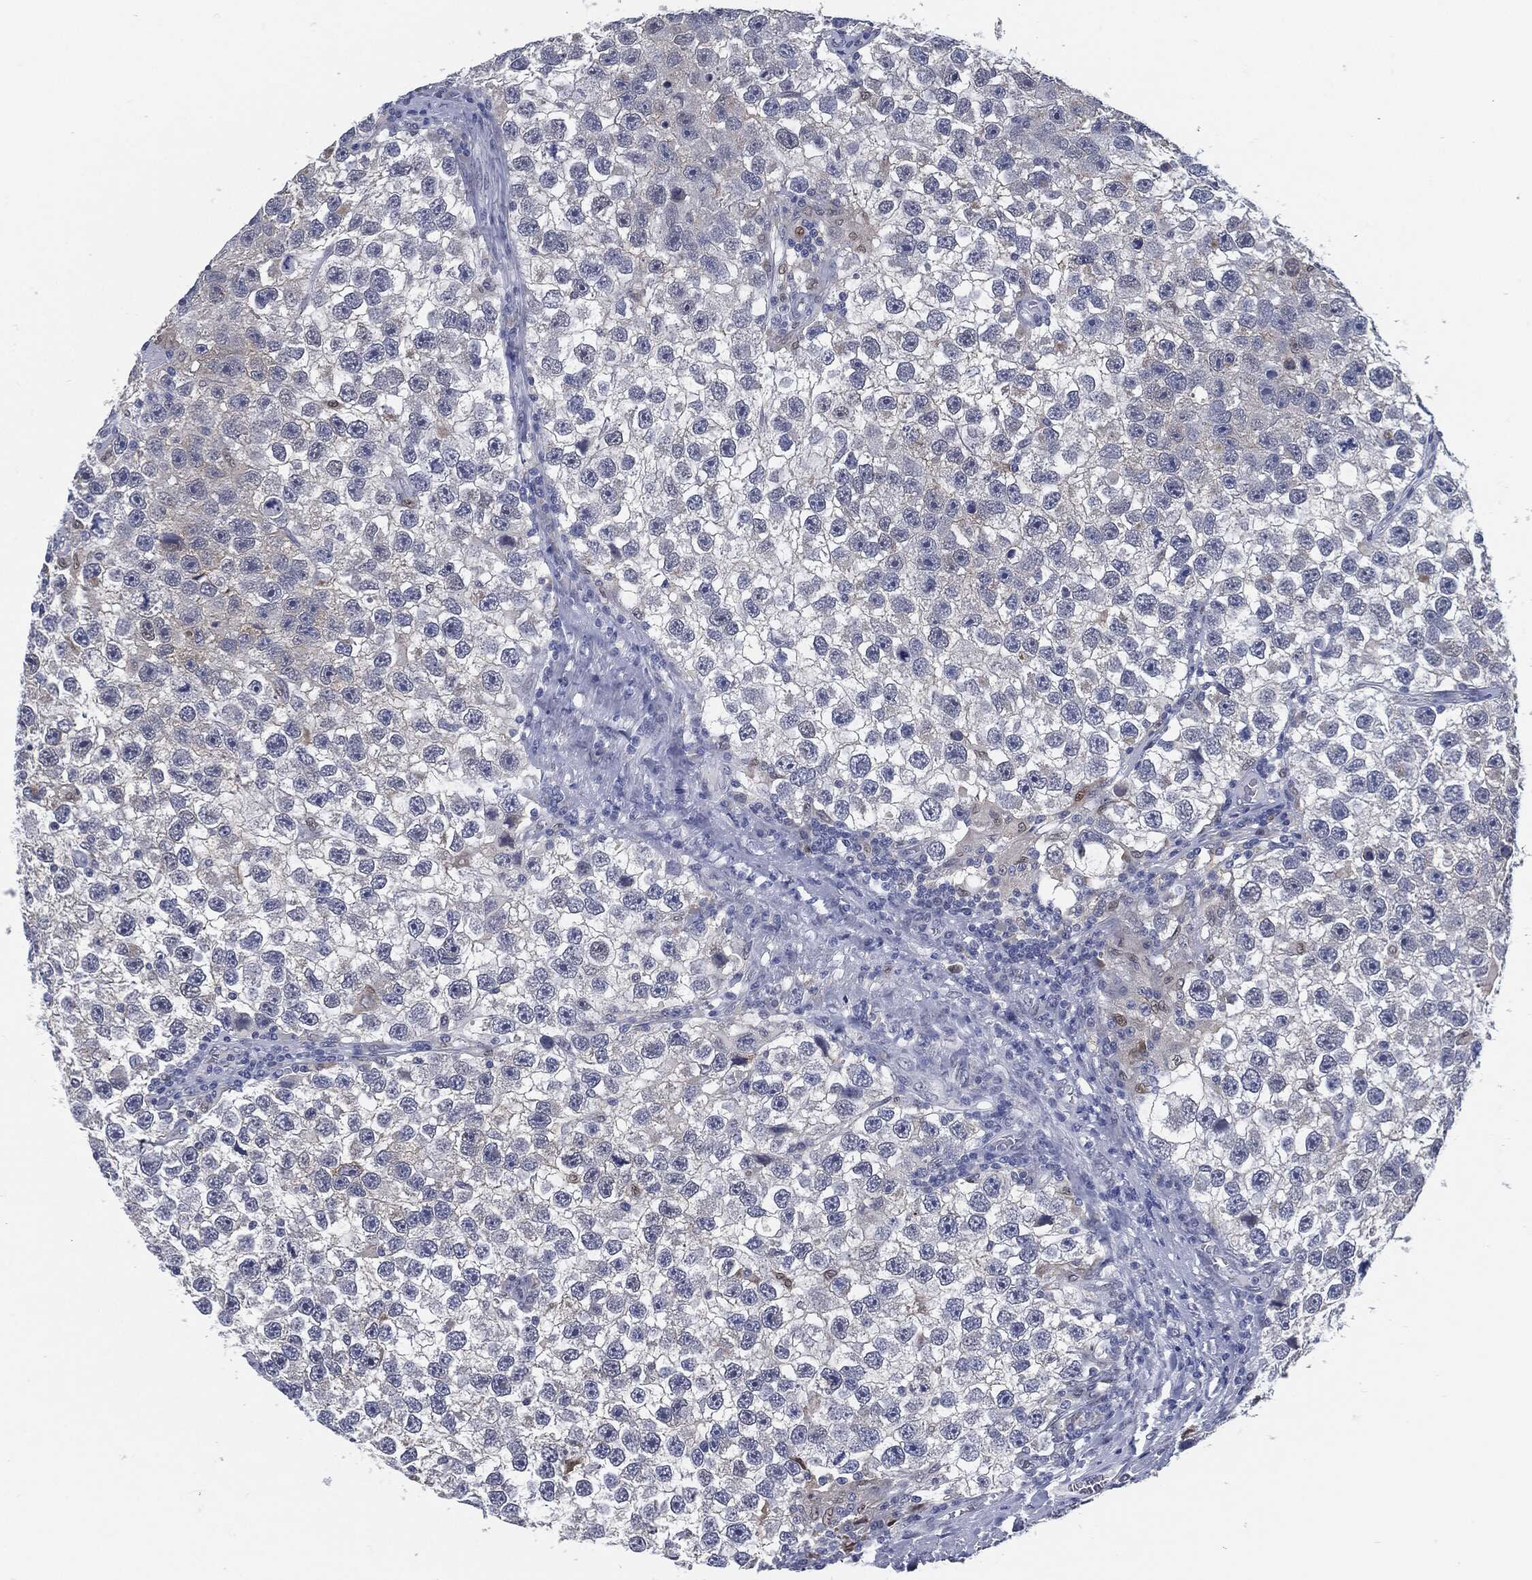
{"staining": {"intensity": "negative", "quantity": "none", "location": "none"}, "tissue": "testis cancer", "cell_type": "Tumor cells", "image_type": "cancer", "snomed": [{"axis": "morphology", "description": "Seminoma, NOS"}, {"axis": "topography", "description": "Testis"}], "caption": "Photomicrograph shows no protein positivity in tumor cells of testis cancer (seminoma) tissue.", "gene": "PROM1", "patient": {"sex": "male", "age": 26}}